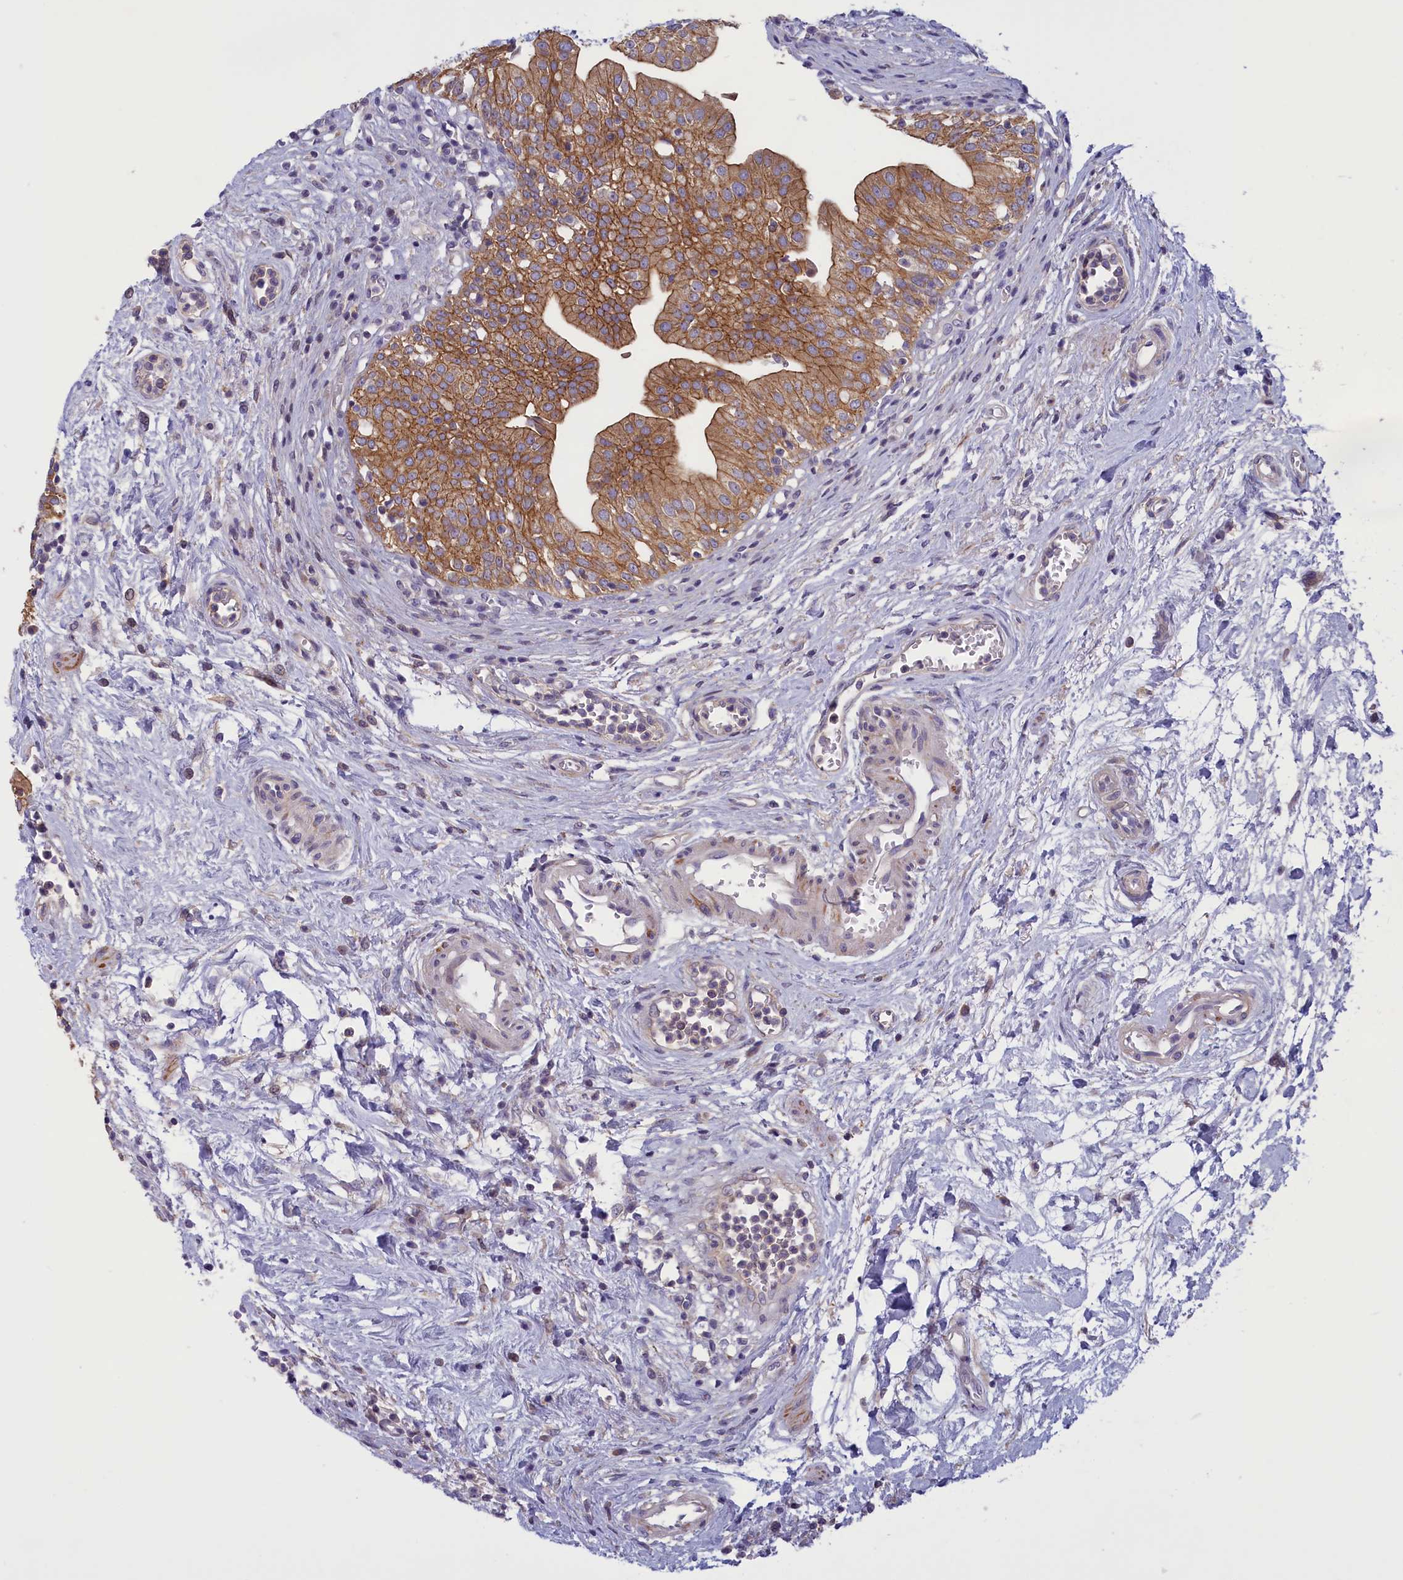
{"staining": {"intensity": "moderate", "quantity": ">75%", "location": "cytoplasmic/membranous"}, "tissue": "urinary bladder", "cell_type": "Urothelial cells", "image_type": "normal", "snomed": [{"axis": "morphology", "description": "Normal tissue, NOS"}, {"axis": "morphology", "description": "Inflammation, NOS"}, {"axis": "topography", "description": "Urinary bladder"}], "caption": "DAB immunohistochemical staining of benign urinary bladder displays moderate cytoplasmic/membranous protein positivity in approximately >75% of urothelial cells. (DAB (3,3'-diaminobenzidine) IHC with brightfield microscopy, high magnification).", "gene": "CORO2A", "patient": {"sex": "male", "age": 63}}